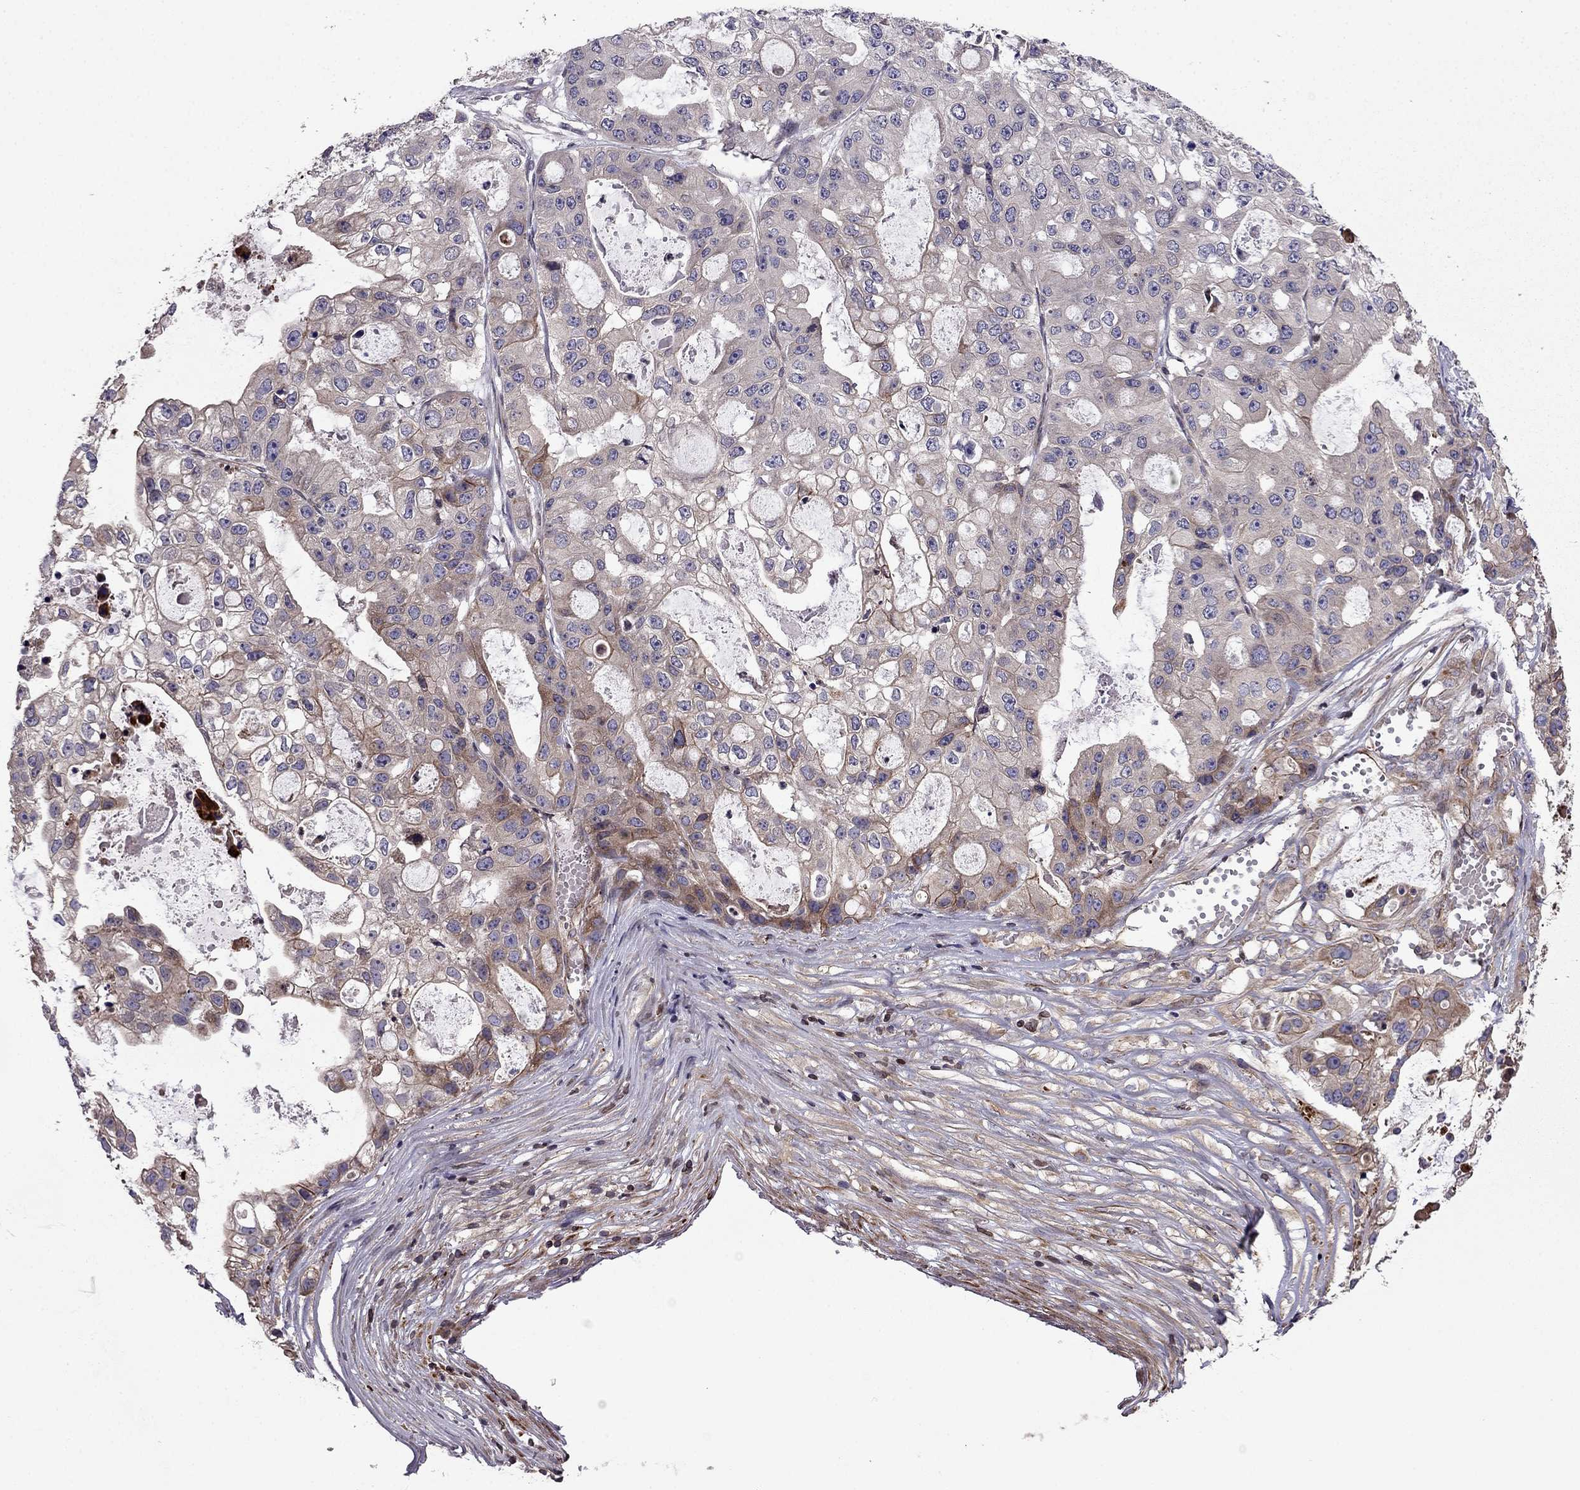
{"staining": {"intensity": "moderate", "quantity": "<25%", "location": "cytoplasmic/membranous"}, "tissue": "ovarian cancer", "cell_type": "Tumor cells", "image_type": "cancer", "snomed": [{"axis": "morphology", "description": "Cystadenocarcinoma, serous, NOS"}, {"axis": "topography", "description": "Ovary"}], "caption": "A high-resolution photomicrograph shows immunohistochemistry staining of ovarian cancer, which exhibits moderate cytoplasmic/membranous staining in about <25% of tumor cells.", "gene": "CDC42BPA", "patient": {"sex": "female", "age": 56}}